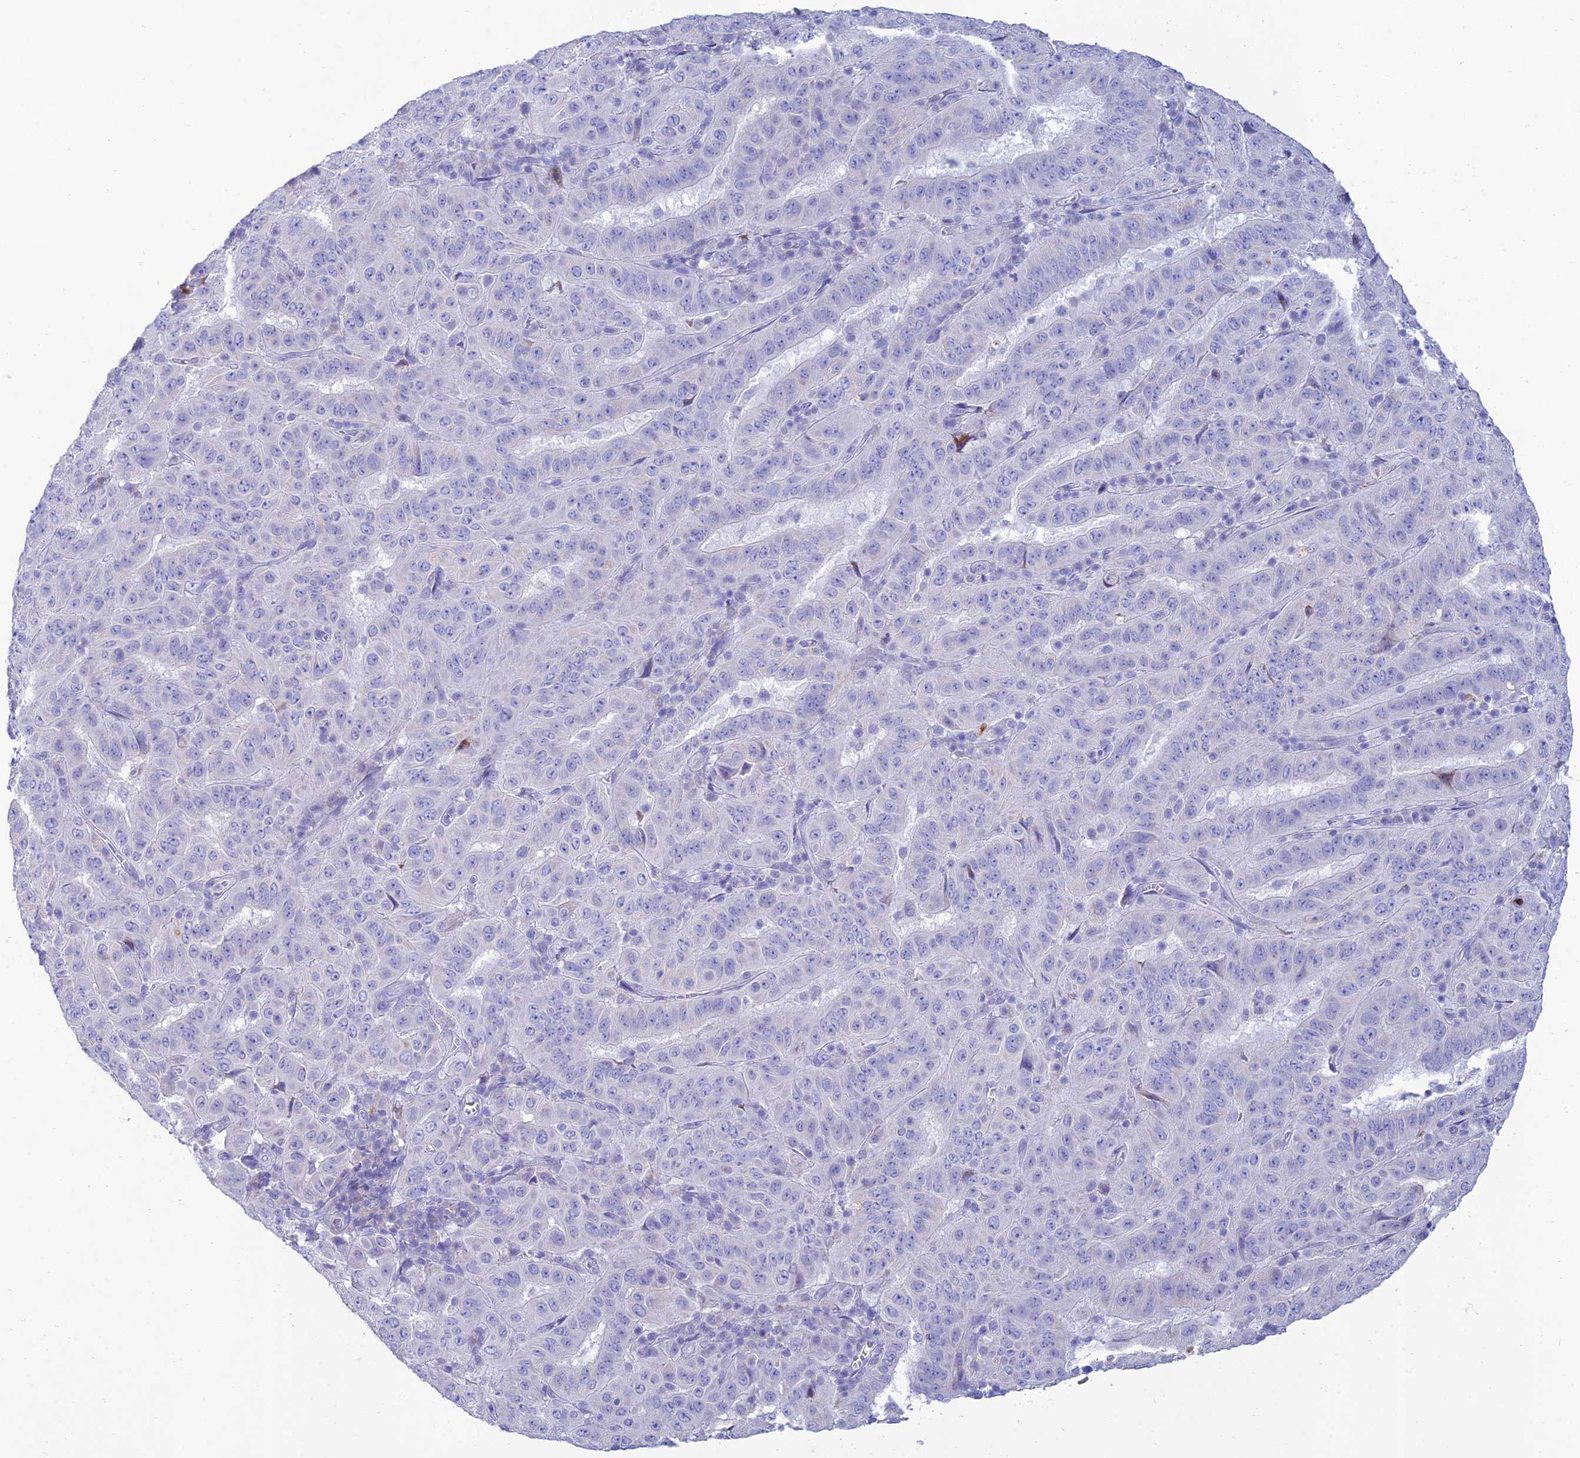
{"staining": {"intensity": "negative", "quantity": "none", "location": "none"}, "tissue": "pancreatic cancer", "cell_type": "Tumor cells", "image_type": "cancer", "snomed": [{"axis": "morphology", "description": "Adenocarcinoma, NOS"}, {"axis": "topography", "description": "Pancreas"}], "caption": "There is no significant positivity in tumor cells of pancreatic cancer (adenocarcinoma).", "gene": "MAL2", "patient": {"sex": "male", "age": 63}}